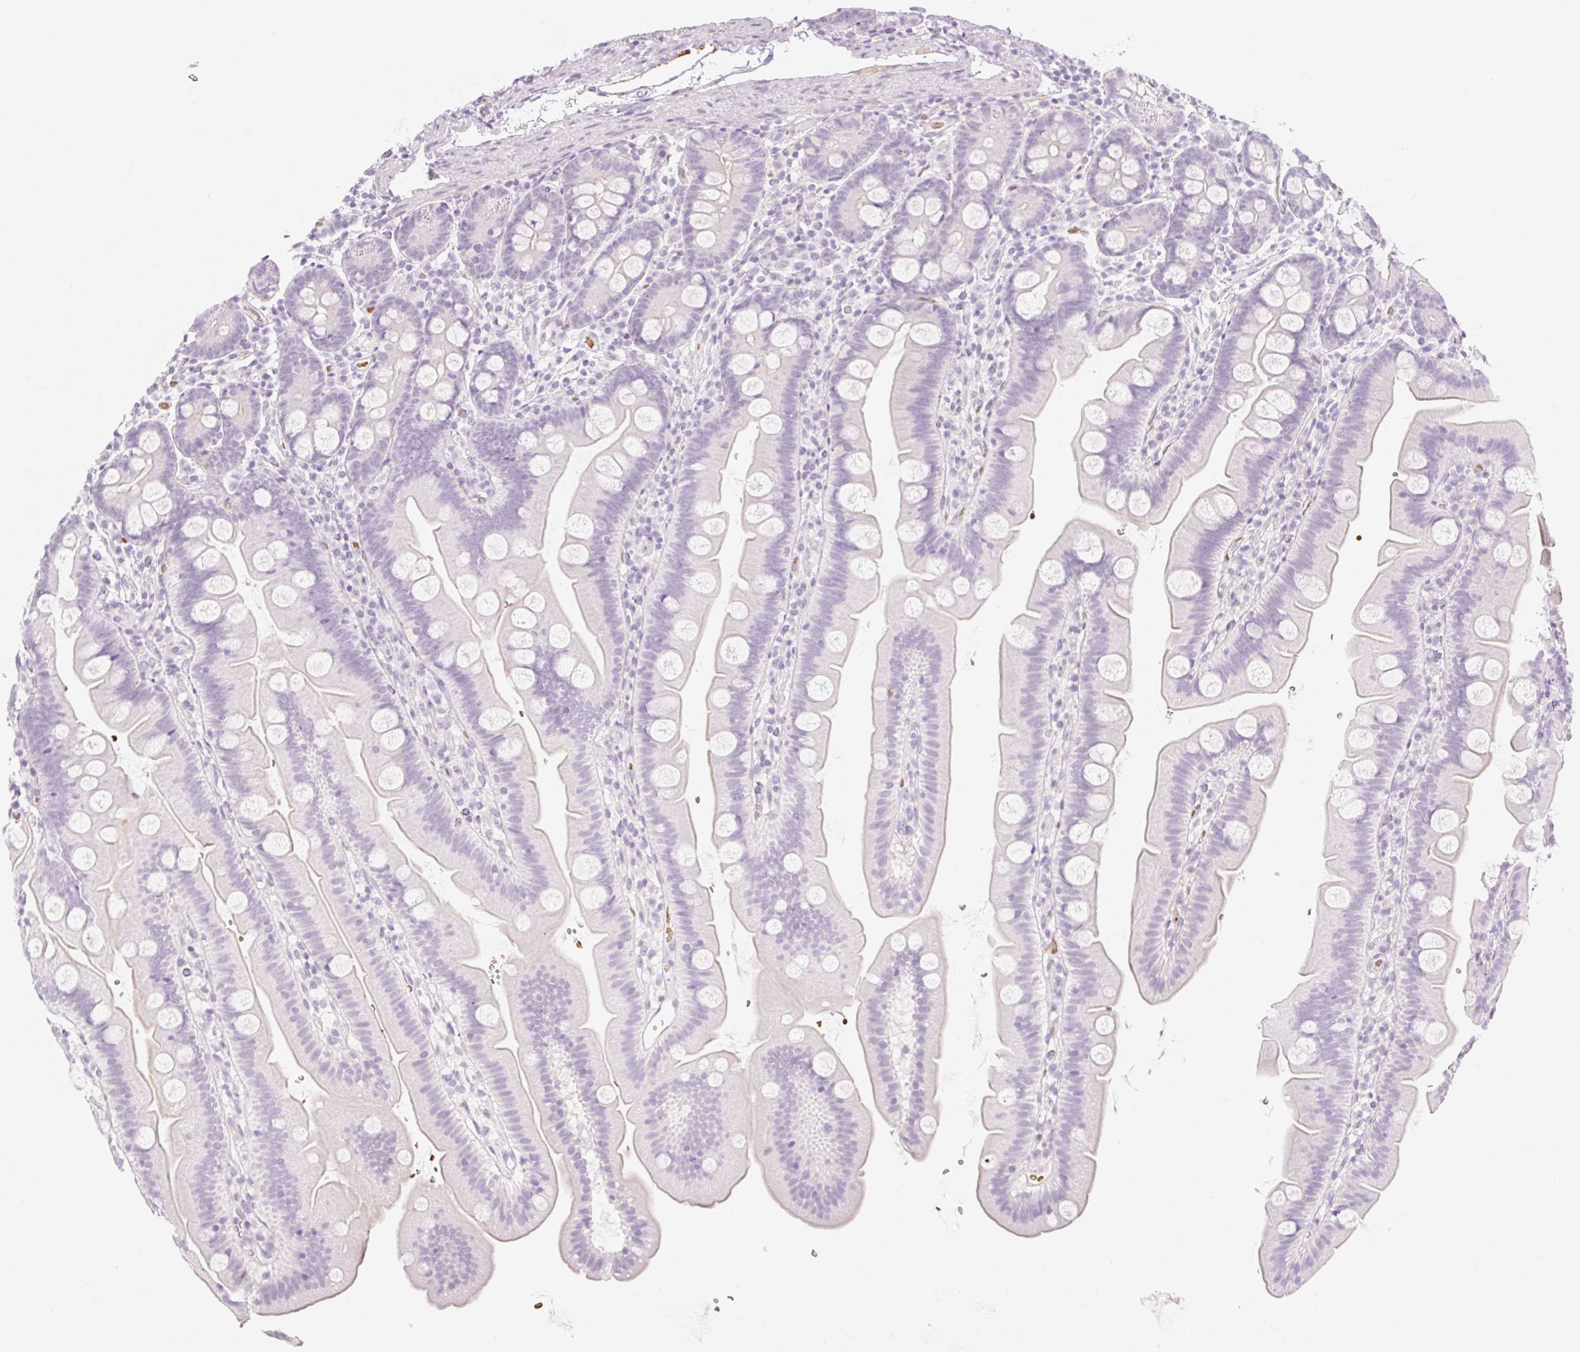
{"staining": {"intensity": "negative", "quantity": "none", "location": "none"}, "tissue": "small intestine", "cell_type": "Glandular cells", "image_type": "normal", "snomed": [{"axis": "morphology", "description": "Normal tissue, NOS"}, {"axis": "topography", "description": "Small intestine"}], "caption": "Immunohistochemistry (IHC) histopathology image of benign small intestine: small intestine stained with DAB shows no significant protein expression in glandular cells. (DAB IHC with hematoxylin counter stain).", "gene": "TAF1L", "patient": {"sex": "female", "age": 68}}